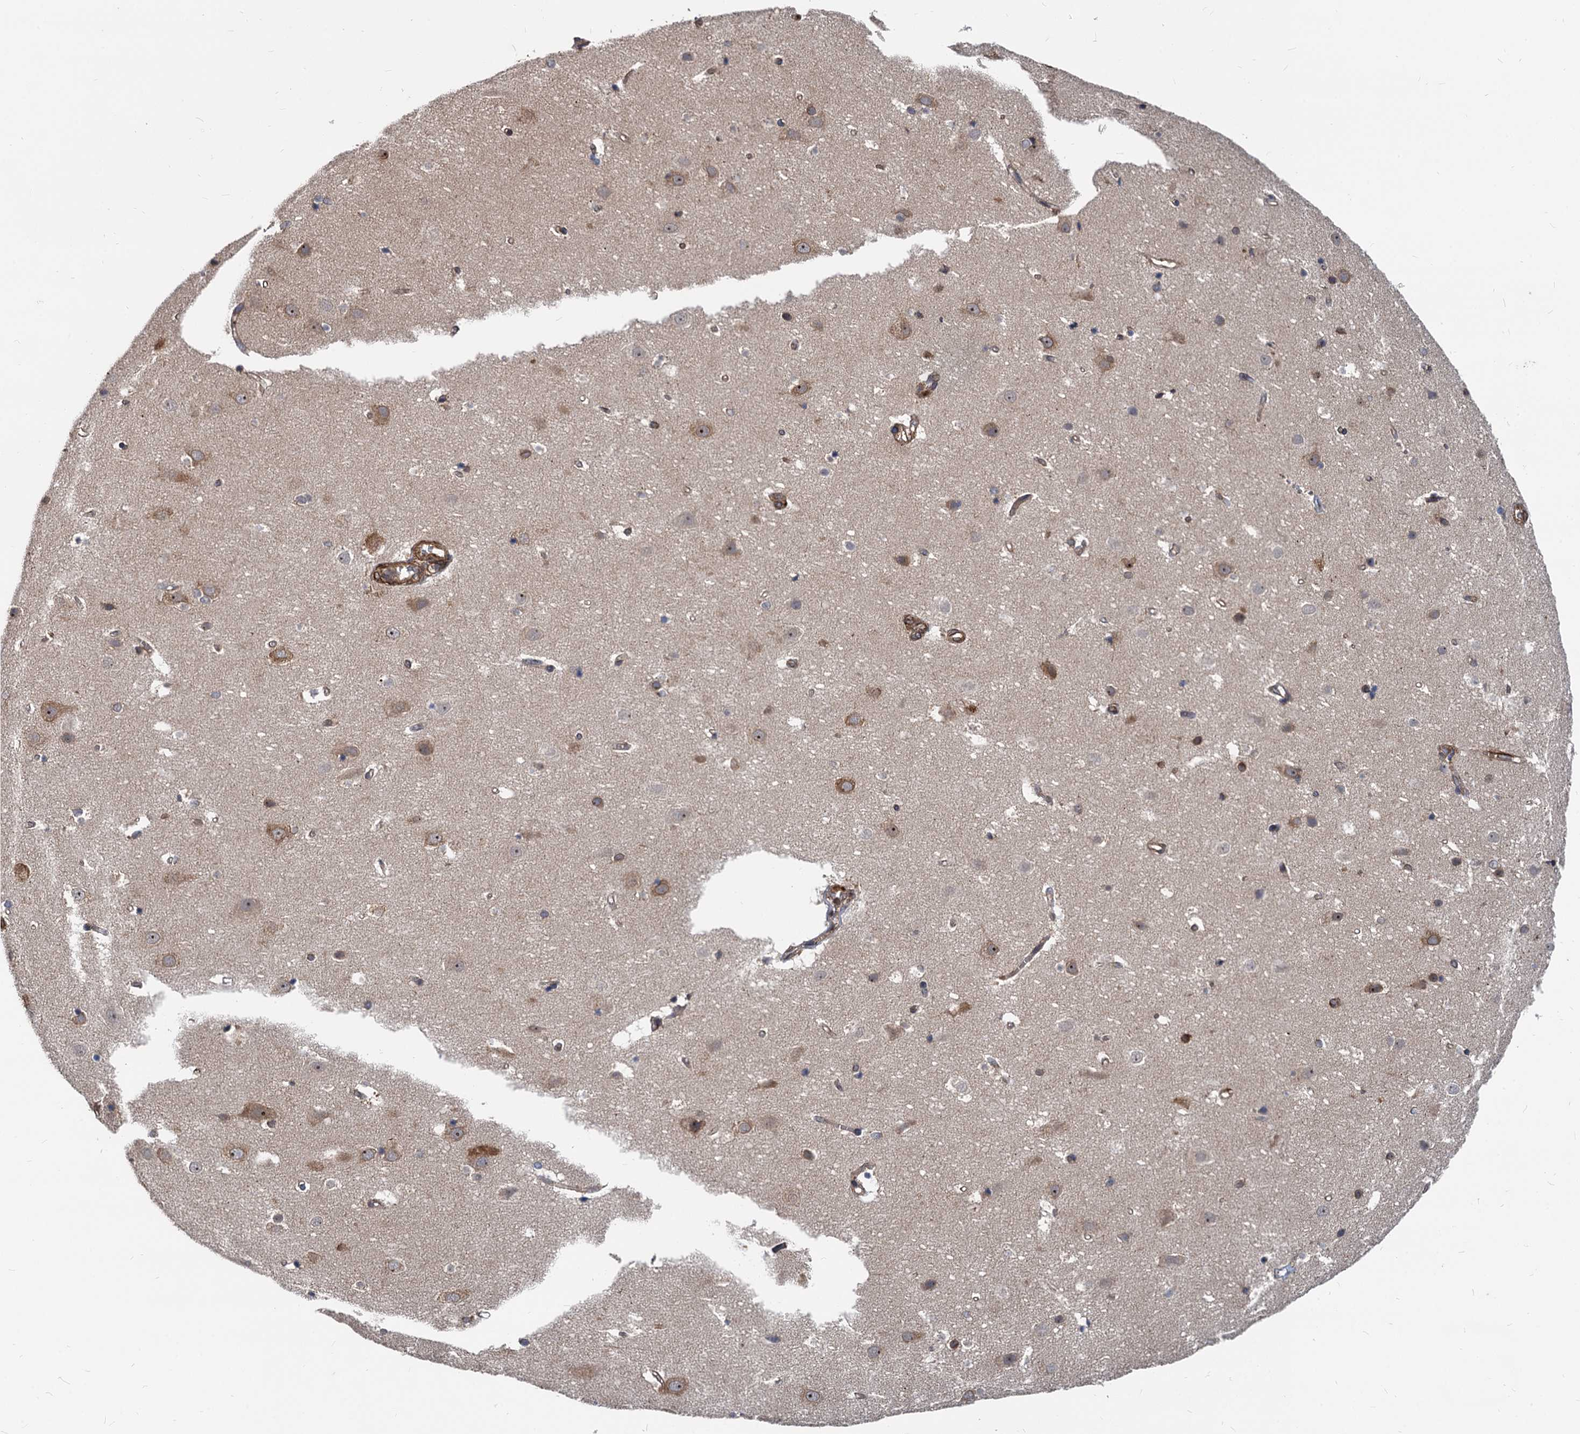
{"staining": {"intensity": "moderate", "quantity": "25%-75%", "location": "cytoplasmic/membranous"}, "tissue": "cerebral cortex", "cell_type": "Endothelial cells", "image_type": "normal", "snomed": [{"axis": "morphology", "description": "Normal tissue, NOS"}, {"axis": "topography", "description": "Cerebral cortex"}], "caption": "Protein staining of normal cerebral cortex shows moderate cytoplasmic/membranous staining in about 25%-75% of endothelial cells.", "gene": "STIM1", "patient": {"sex": "male", "age": 54}}